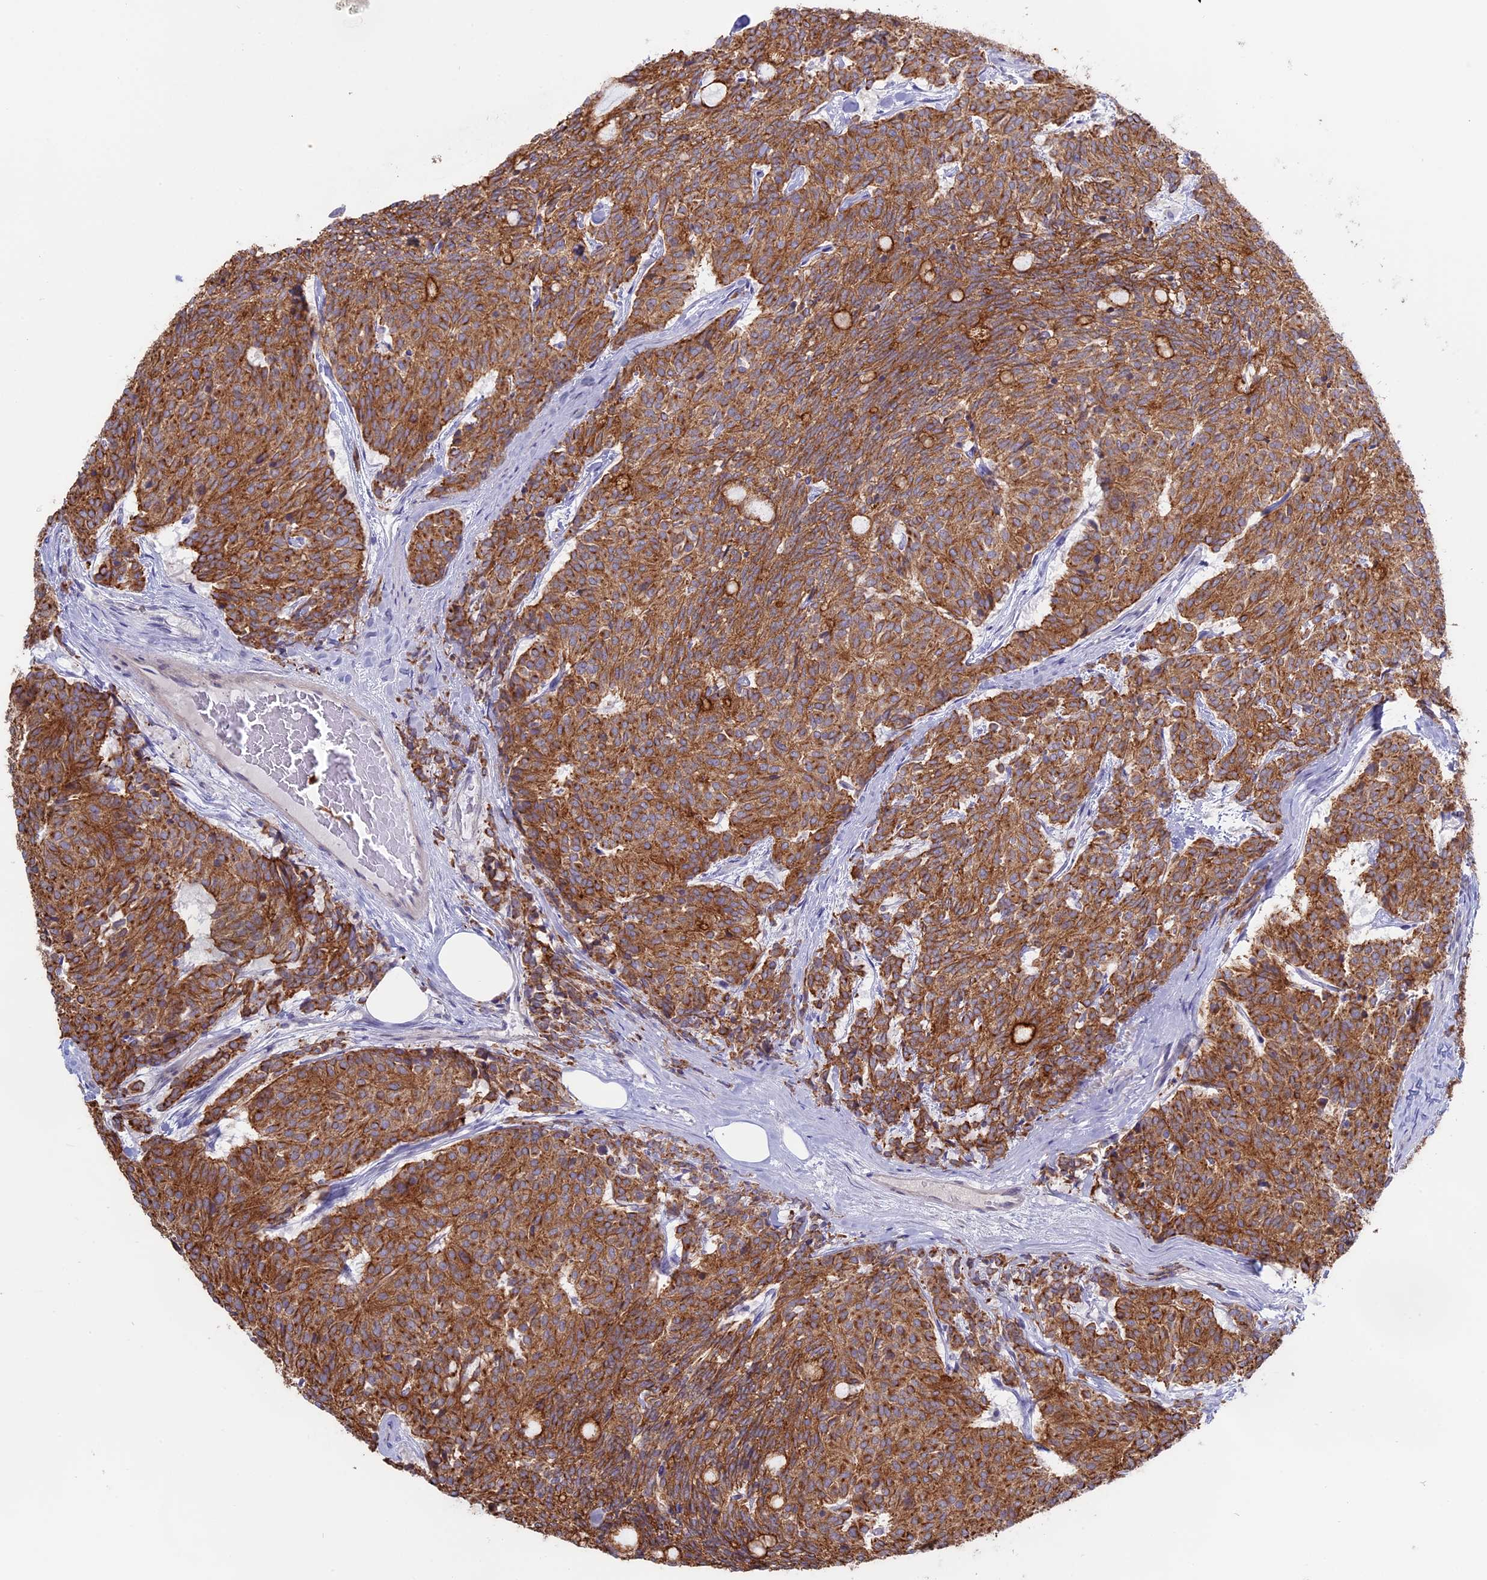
{"staining": {"intensity": "moderate", "quantity": ">75%", "location": "cytoplasmic/membranous"}, "tissue": "carcinoid", "cell_type": "Tumor cells", "image_type": "cancer", "snomed": [{"axis": "morphology", "description": "Carcinoid, malignant, NOS"}, {"axis": "topography", "description": "Pancreas"}], "caption": "Tumor cells reveal moderate cytoplasmic/membranous expression in about >75% of cells in carcinoid. (DAB = brown stain, brightfield microscopy at high magnification).", "gene": "MYO5B", "patient": {"sex": "female", "age": 54}}